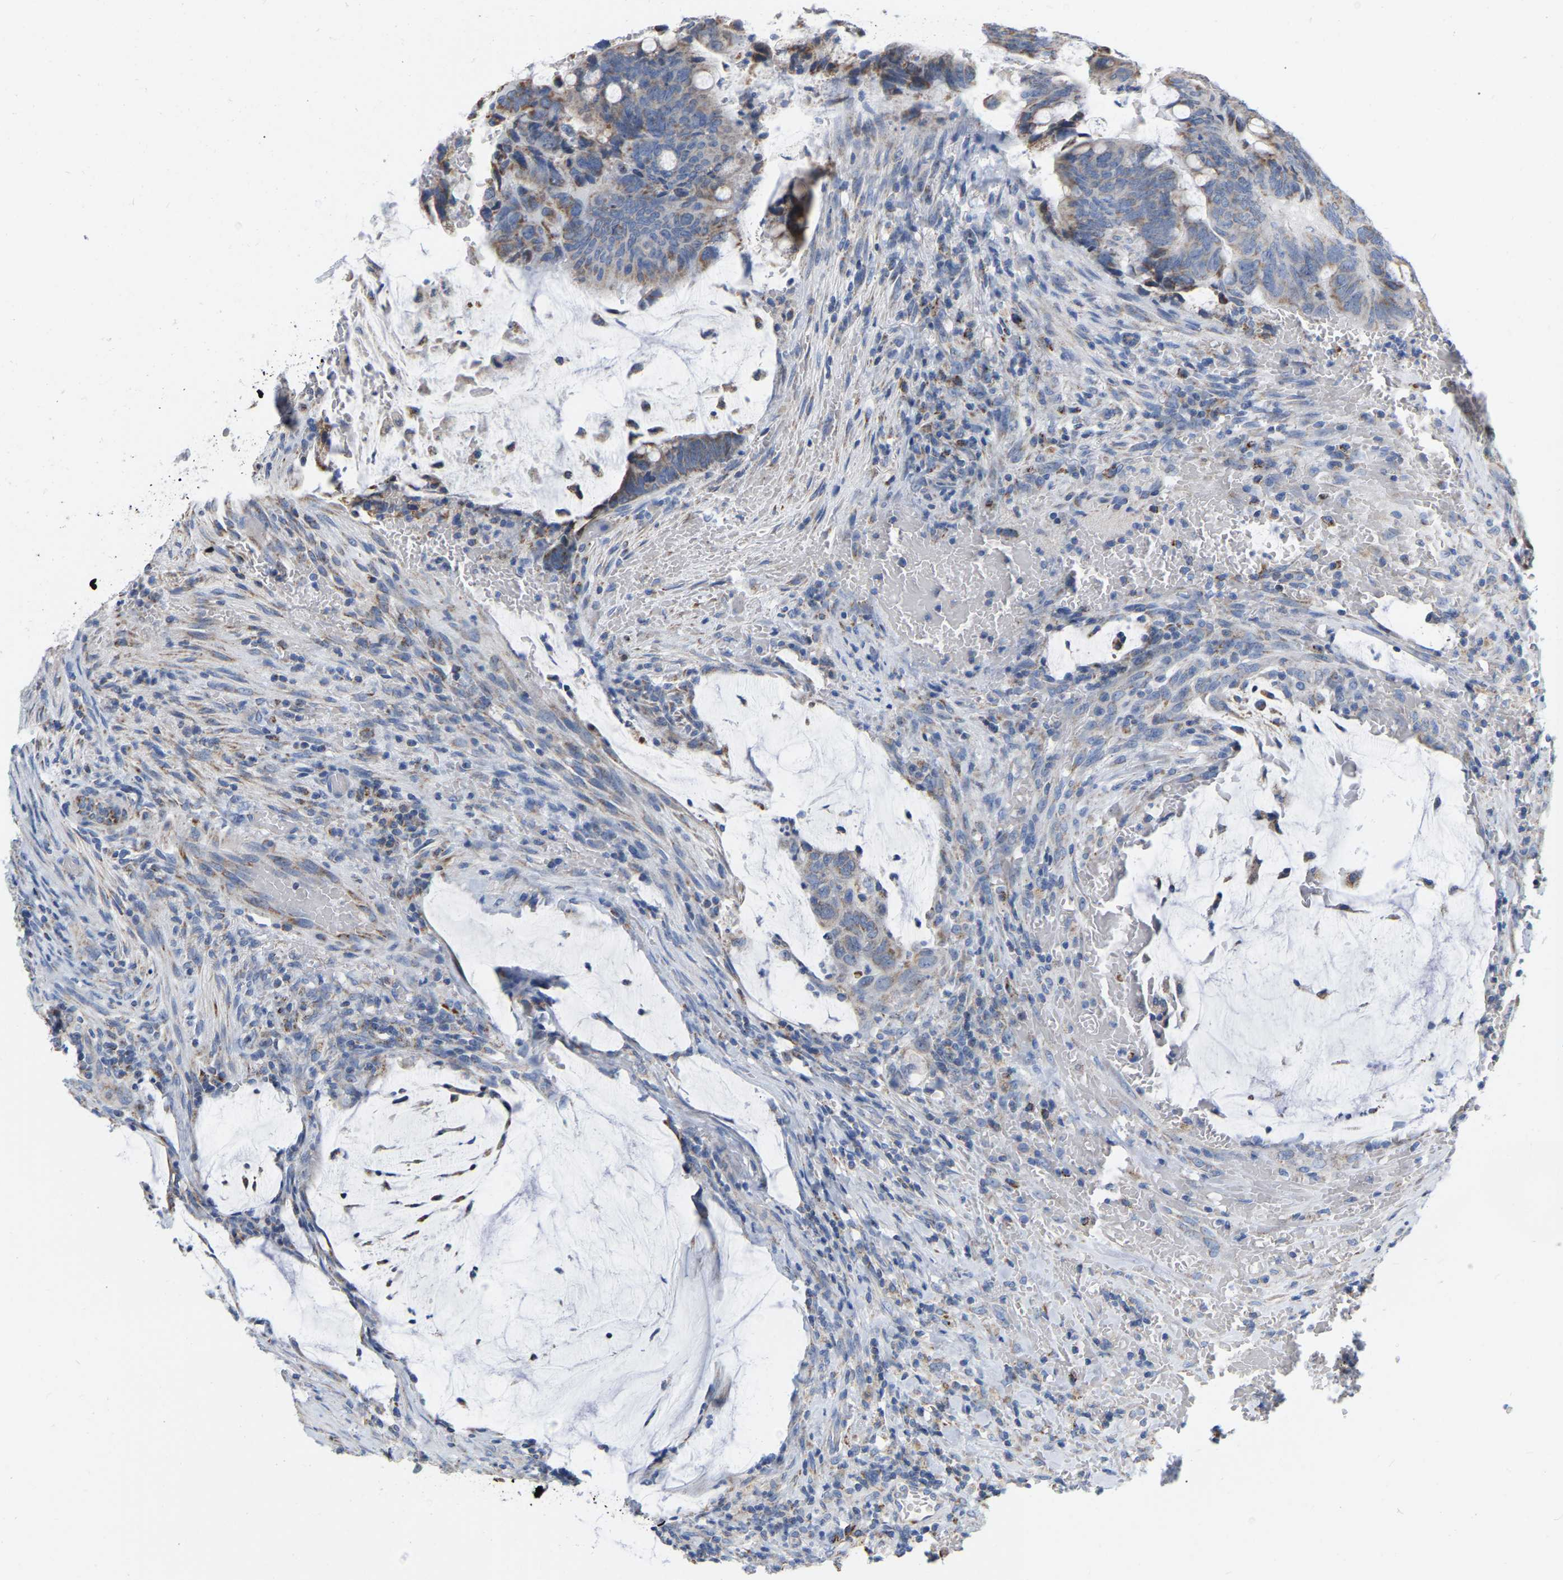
{"staining": {"intensity": "weak", "quantity": "<25%", "location": "cytoplasmic/membranous"}, "tissue": "colorectal cancer", "cell_type": "Tumor cells", "image_type": "cancer", "snomed": [{"axis": "morphology", "description": "Normal tissue, NOS"}, {"axis": "morphology", "description": "Adenocarcinoma, NOS"}, {"axis": "topography", "description": "Rectum"}, {"axis": "topography", "description": "Peripheral nerve tissue"}], "caption": "A photomicrograph of adenocarcinoma (colorectal) stained for a protein shows no brown staining in tumor cells.", "gene": "CBLB", "patient": {"sex": "male", "age": 92}}